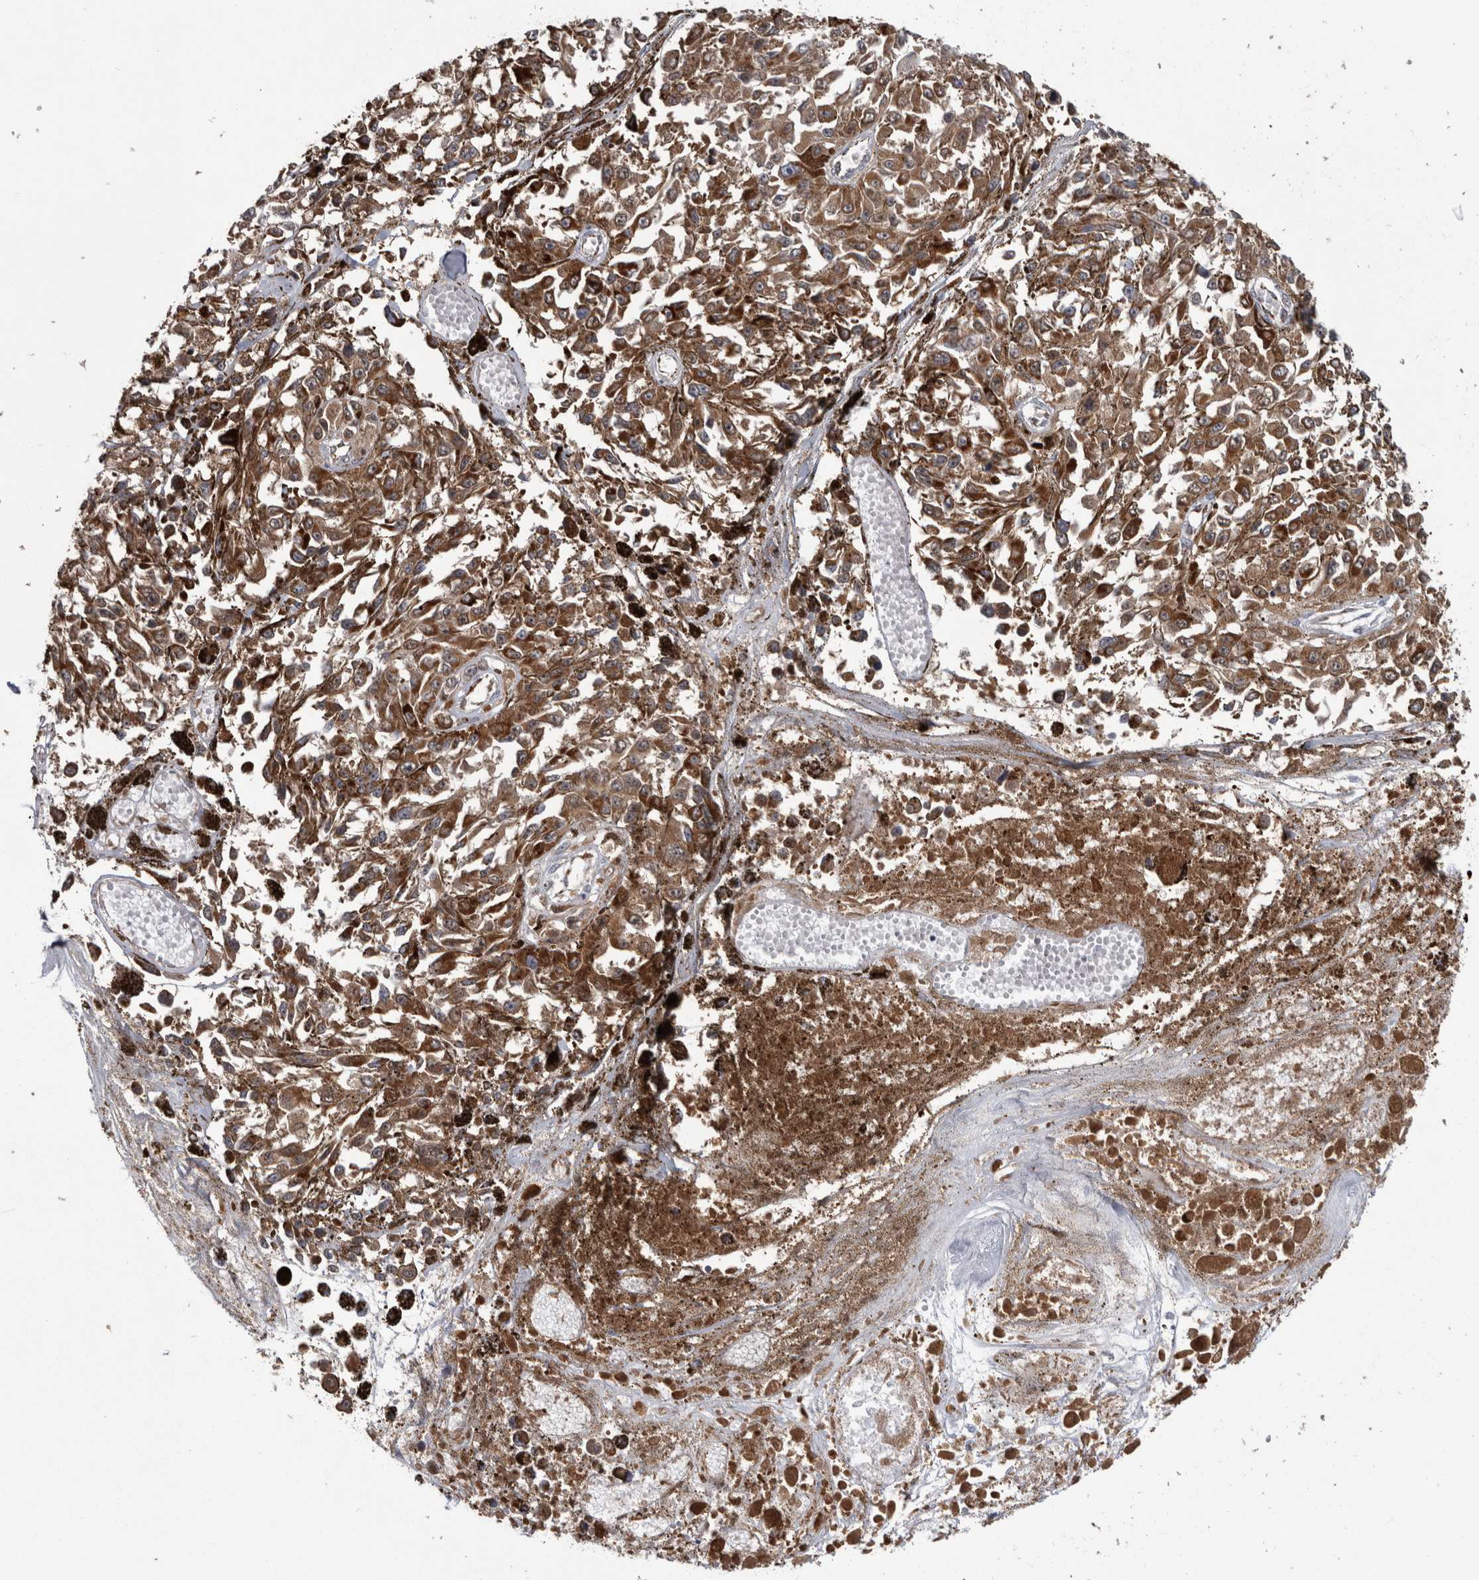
{"staining": {"intensity": "strong", "quantity": ">75%", "location": "cytoplasmic/membranous"}, "tissue": "melanoma", "cell_type": "Tumor cells", "image_type": "cancer", "snomed": [{"axis": "morphology", "description": "Malignant melanoma, Metastatic site"}, {"axis": "topography", "description": "Lymph node"}], "caption": "This is a micrograph of immunohistochemistry staining of melanoma, which shows strong expression in the cytoplasmic/membranous of tumor cells.", "gene": "ACOT7", "patient": {"sex": "male", "age": 59}}